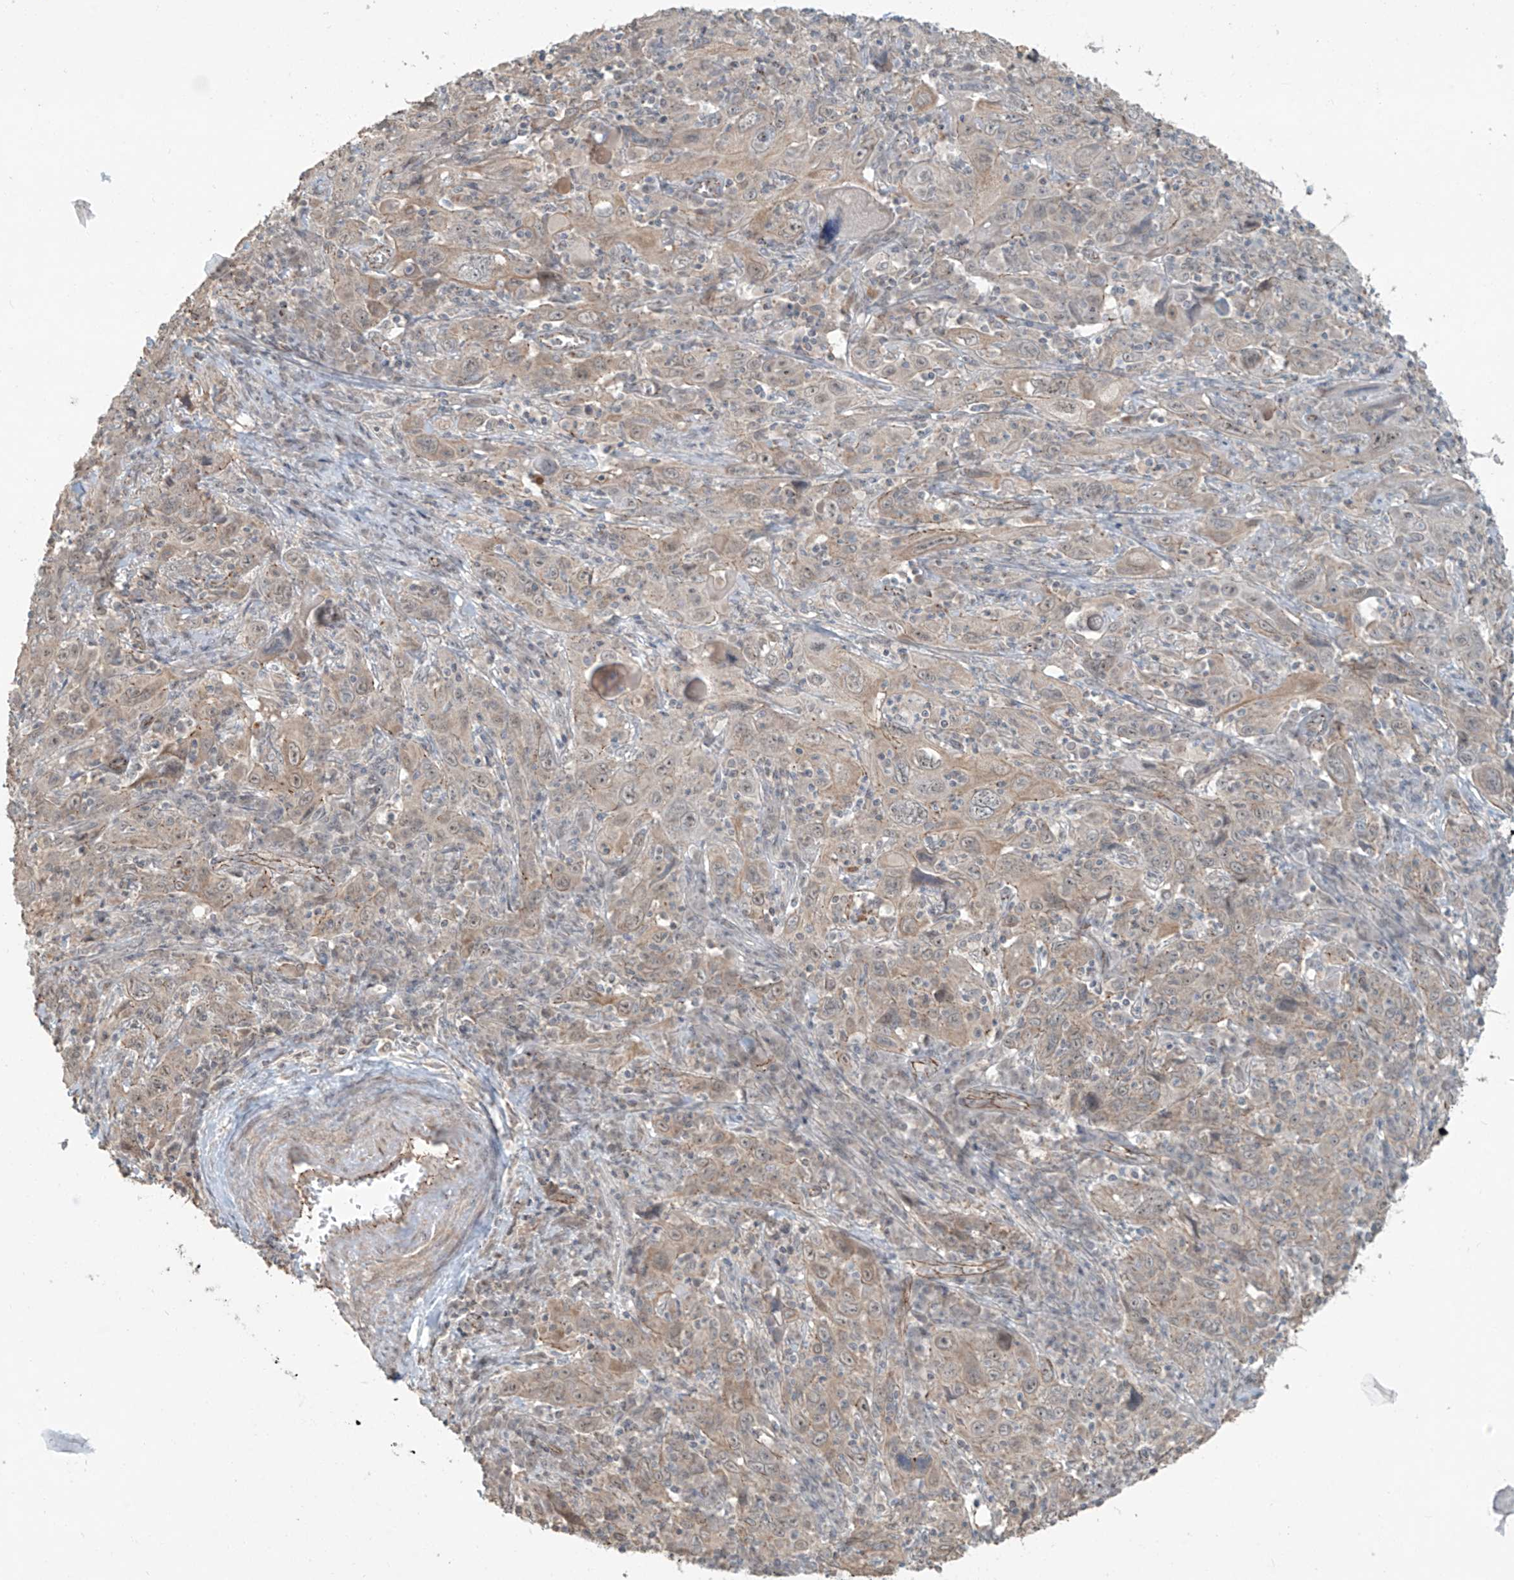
{"staining": {"intensity": "weak", "quantity": "25%-75%", "location": "cytoplasmic/membranous"}, "tissue": "cervical cancer", "cell_type": "Tumor cells", "image_type": "cancer", "snomed": [{"axis": "morphology", "description": "Squamous cell carcinoma, NOS"}, {"axis": "topography", "description": "Cervix"}], "caption": "About 25%-75% of tumor cells in human cervical cancer (squamous cell carcinoma) show weak cytoplasmic/membranous protein staining as visualized by brown immunohistochemical staining.", "gene": "ZNF16", "patient": {"sex": "female", "age": 46}}